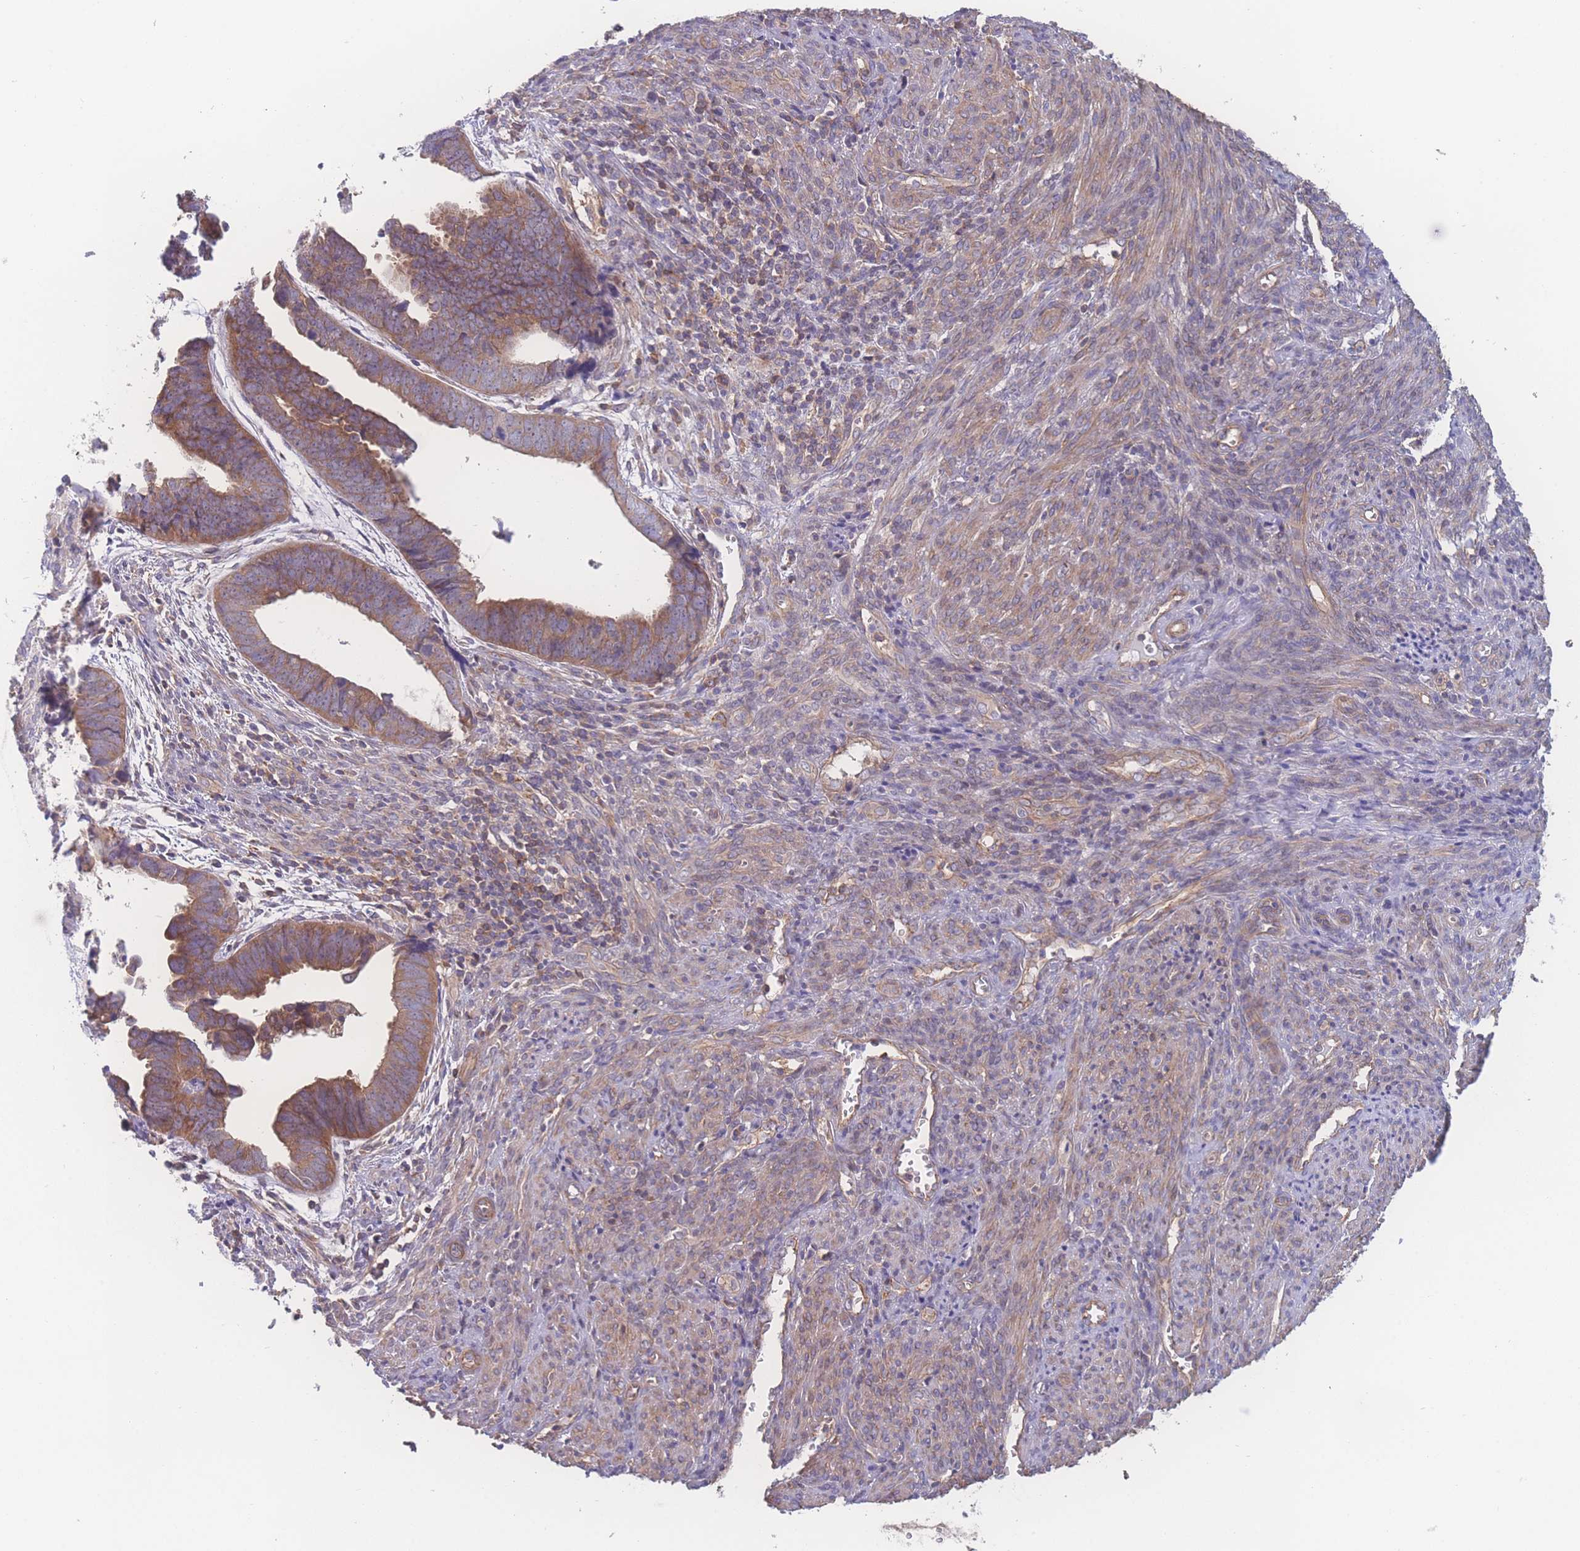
{"staining": {"intensity": "moderate", "quantity": ">75%", "location": "cytoplasmic/membranous"}, "tissue": "endometrial cancer", "cell_type": "Tumor cells", "image_type": "cancer", "snomed": [{"axis": "morphology", "description": "Adenocarcinoma, NOS"}, {"axis": "topography", "description": "Endometrium"}], "caption": "Immunohistochemical staining of endometrial cancer demonstrates medium levels of moderate cytoplasmic/membranous expression in approximately >75% of tumor cells.", "gene": "CFAP97", "patient": {"sex": "female", "age": 75}}